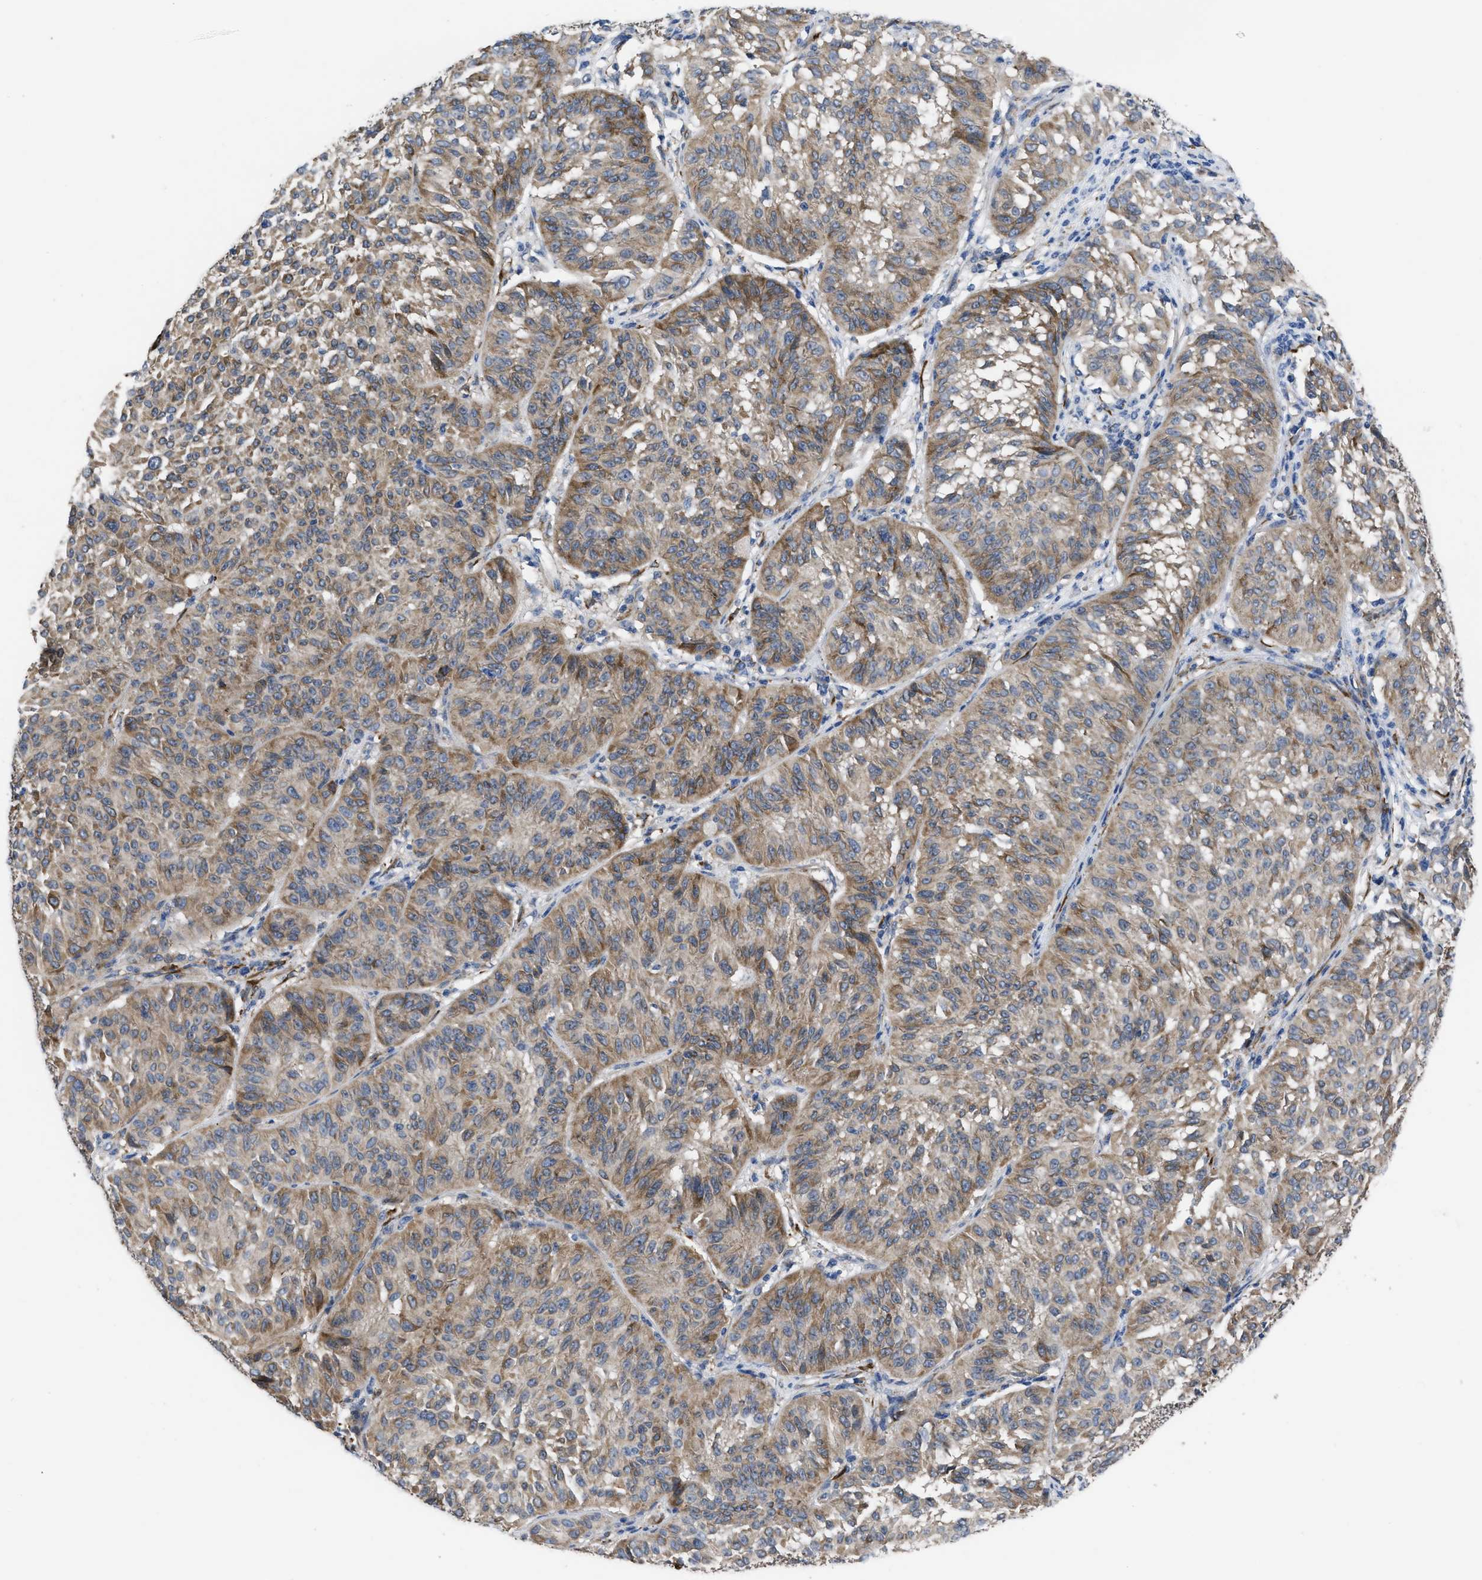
{"staining": {"intensity": "weak", "quantity": "25%-75%", "location": "cytoplasmic/membranous"}, "tissue": "melanoma", "cell_type": "Tumor cells", "image_type": "cancer", "snomed": [{"axis": "morphology", "description": "Malignant melanoma, NOS"}, {"axis": "topography", "description": "Skin"}], "caption": "Immunohistochemical staining of human melanoma shows weak cytoplasmic/membranous protein positivity in approximately 25%-75% of tumor cells.", "gene": "SQLE", "patient": {"sex": "female", "age": 72}}